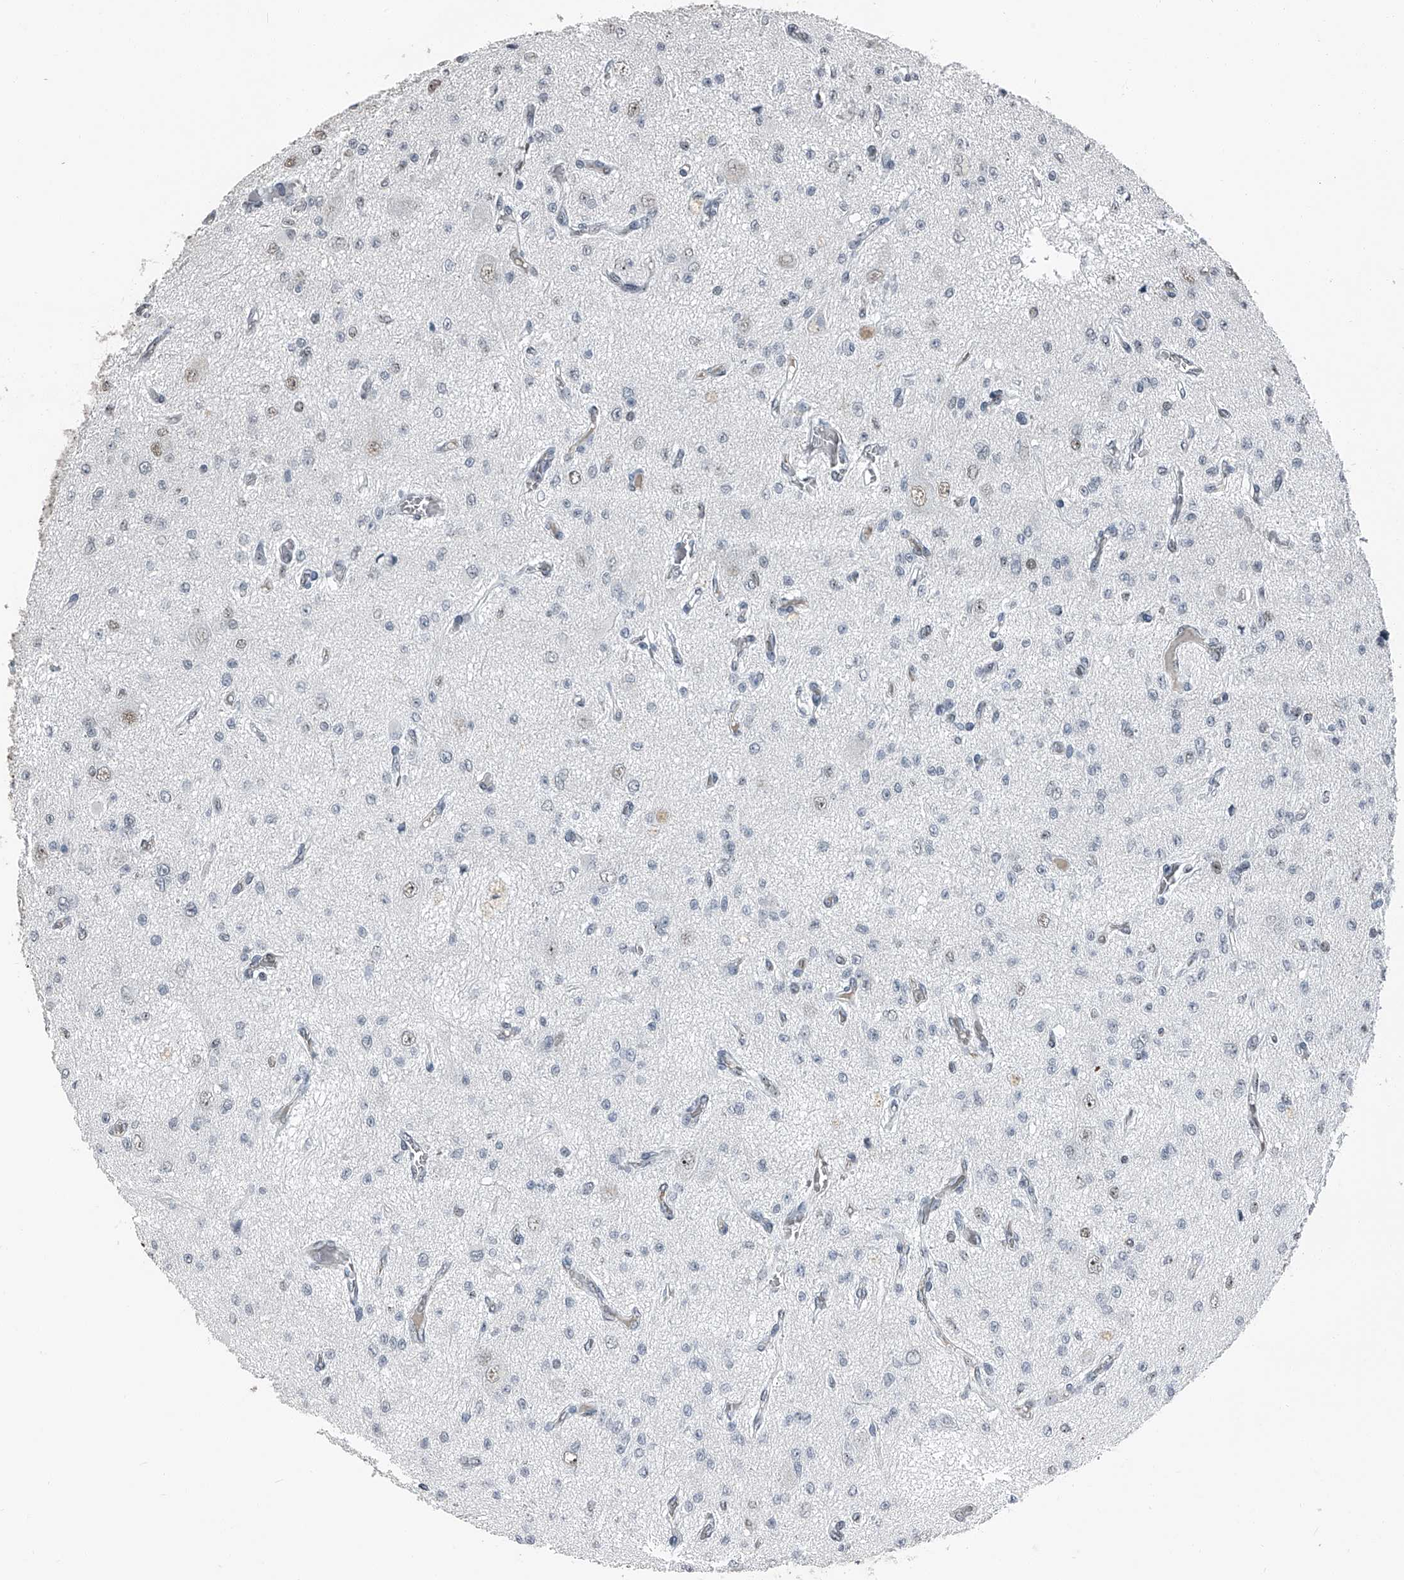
{"staining": {"intensity": "moderate", "quantity": "<25%", "location": "nuclear"}, "tissue": "glioma", "cell_type": "Tumor cells", "image_type": "cancer", "snomed": [{"axis": "morphology", "description": "Glioma, malignant, Low grade"}, {"axis": "topography", "description": "Brain"}], "caption": "Tumor cells demonstrate low levels of moderate nuclear staining in about <25% of cells in malignant glioma (low-grade). The protein of interest is stained brown, and the nuclei are stained in blue (DAB (3,3'-diaminobenzidine) IHC with brightfield microscopy, high magnification).", "gene": "TCOF1", "patient": {"sex": "male", "age": 38}}